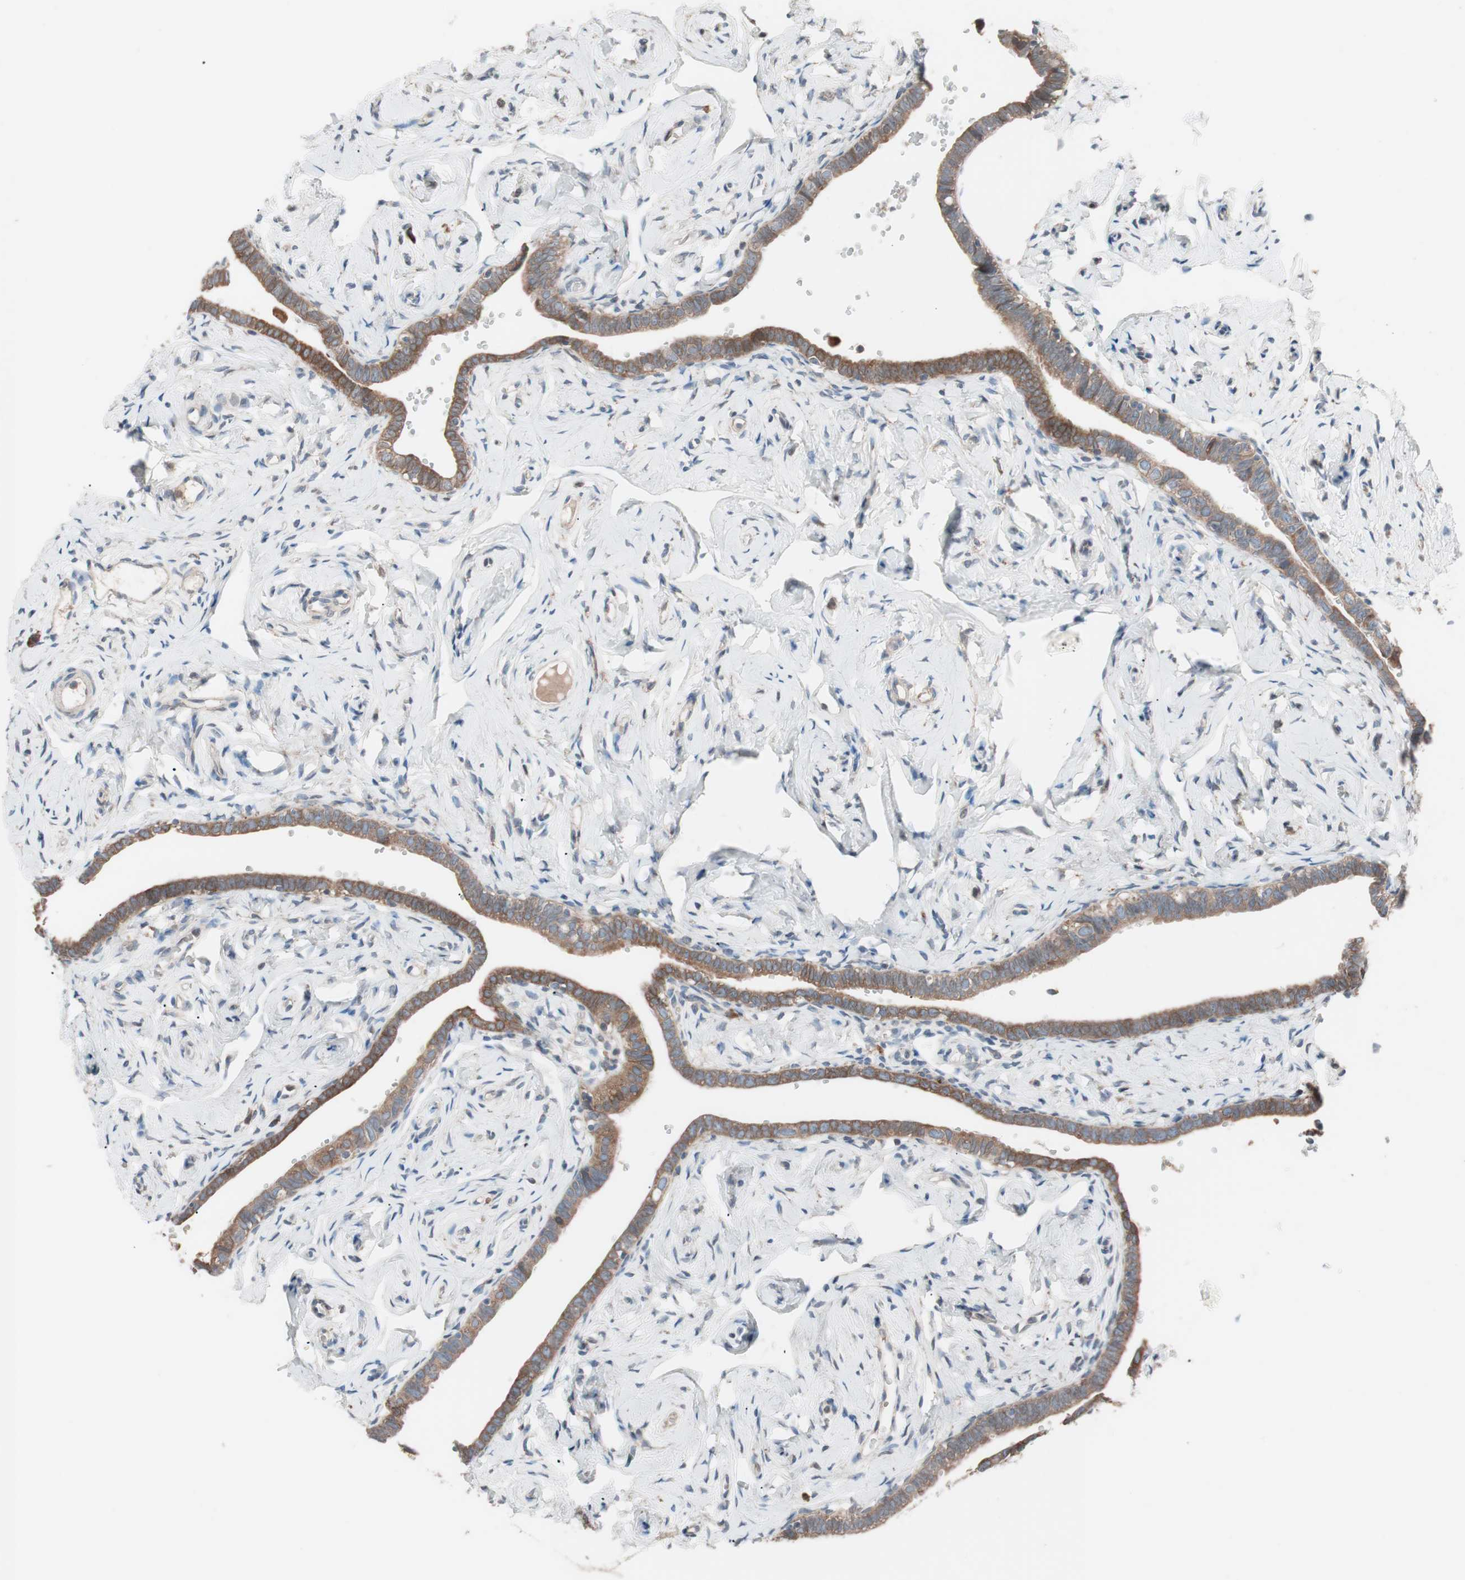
{"staining": {"intensity": "moderate", "quantity": ">75%", "location": "cytoplasmic/membranous"}, "tissue": "fallopian tube", "cell_type": "Glandular cells", "image_type": "normal", "snomed": [{"axis": "morphology", "description": "Normal tissue, NOS"}, {"axis": "topography", "description": "Fallopian tube"}], "caption": "This is a photomicrograph of immunohistochemistry (IHC) staining of unremarkable fallopian tube, which shows moderate staining in the cytoplasmic/membranous of glandular cells.", "gene": "FAAH", "patient": {"sex": "female", "age": 71}}